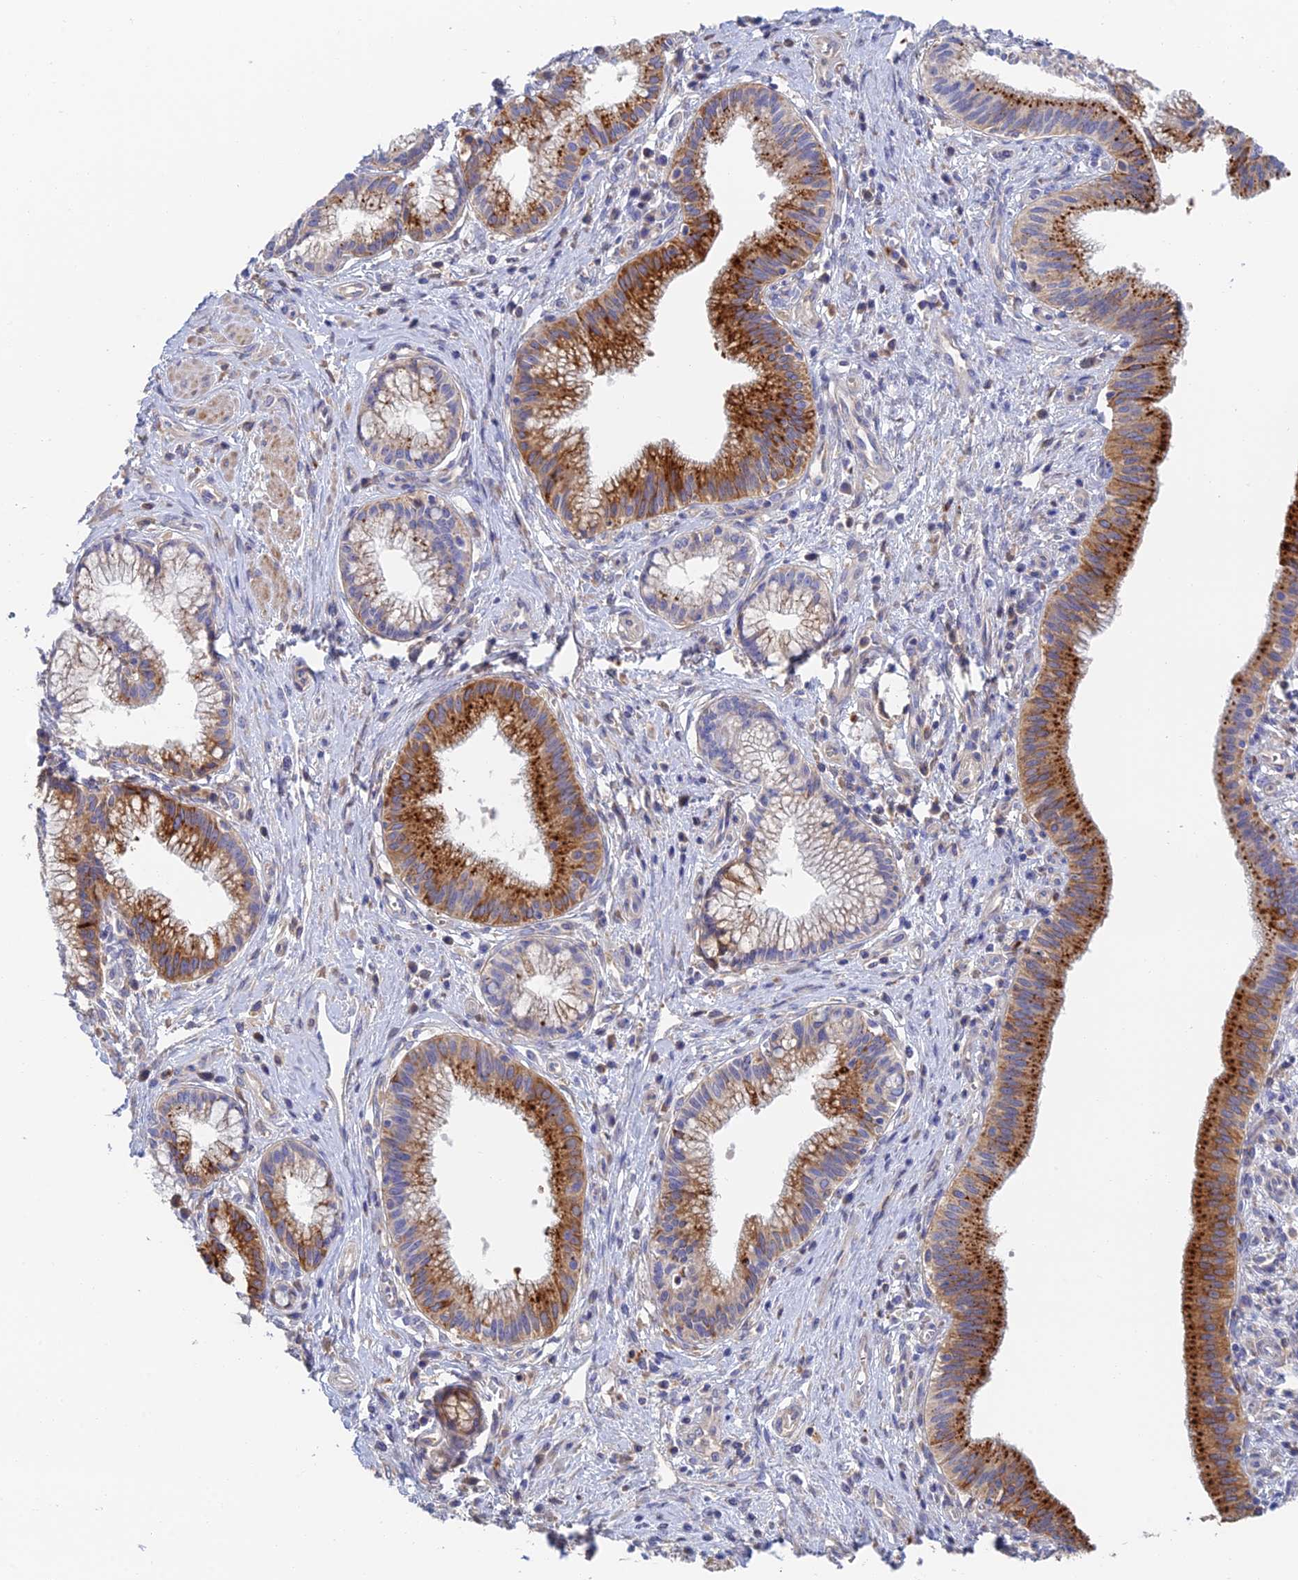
{"staining": {"intensity": "strong", "quantity": ">75%", "location": "cytoplasmic/membranous"}, "tissue": "pancreatic cancer", "cell_type": "Tumor cells", "image_type": "cancer", "snomed": [{"axis": "morphology", "description": "Adenocarcinoma, NOS"}, {"axis": "topography", "description": "Pancreas"}], "caption": "Protein positivity by immunohistochemistry shows strong cytoplasmic/membranous expression in about >75% of tumor cells in pancreatic cancer. Nuclei are stained in blue.", "gene": "RPGRIP1L", "patient": {"sex": "male", "age": 72}}